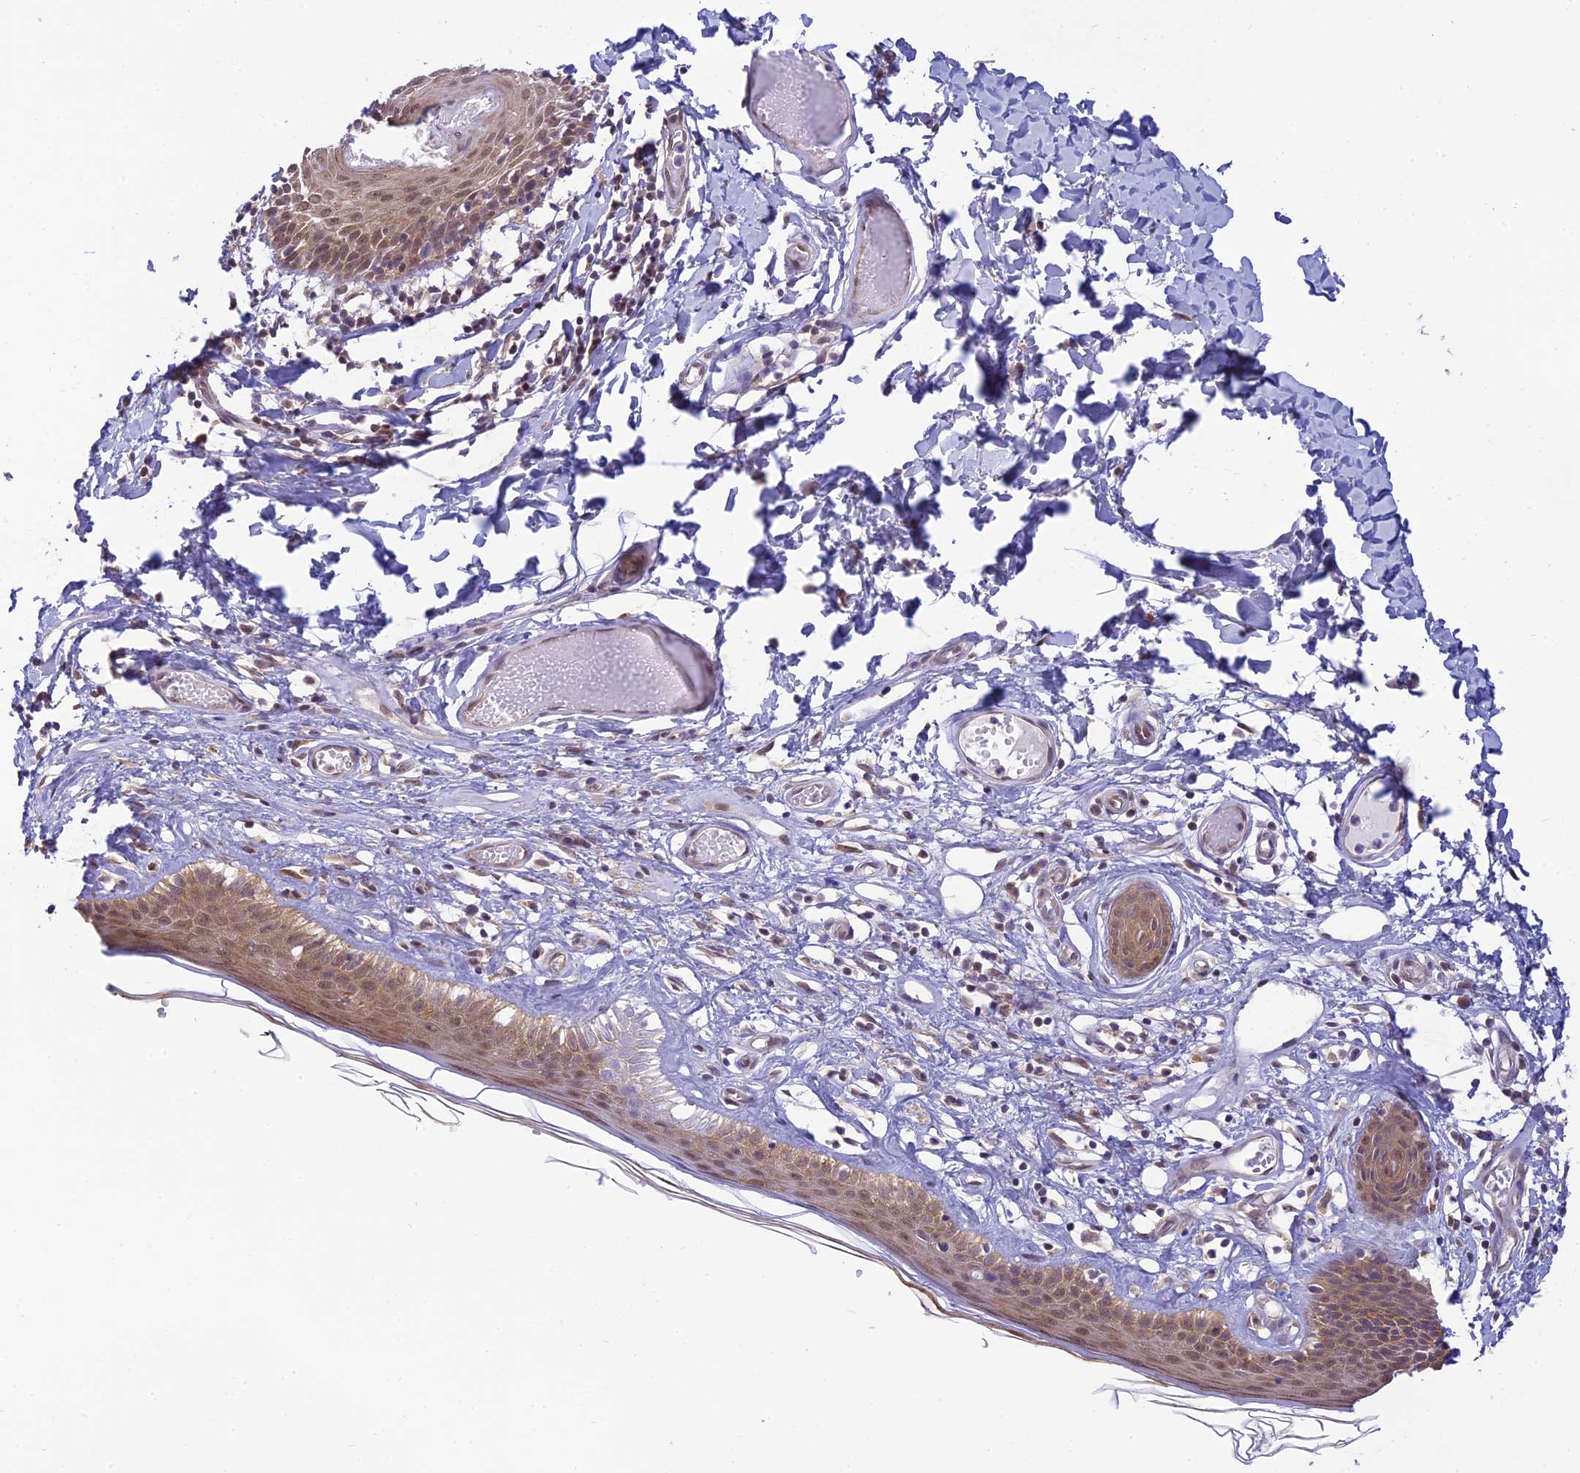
{"staining": {"intensity": "weak", "quantity": ">75%", "location": "cytoplasmic/membranous,nuclear"}, "tissue": "skin", "cell_type": "Epidermal cells", "image_type": "normal", "snomed": [{"axis": "morphology", "description": "Normal tissue, NOS"}, {"axis": "topography", "description": "Adipose tissue"}, {"axis": "topography", "description": "Vascular tissue"}, {"axis": "topography", "description": "Vulva"}, {"axis": "topography", "description": "Peripheral nerve tissue"}], "caption": "The micrograph exhibits immunohistochemical staining of unremarkable skin. There is weak cytoplasmic/membranous,nuclear staining is appreciated in approximately >75% of epidermal cells. The protein of interest is shown in brown color, while the nuclei are stained blue.", "gene": "SKIC8", "patient": {"sex": "female", "age": 86}}